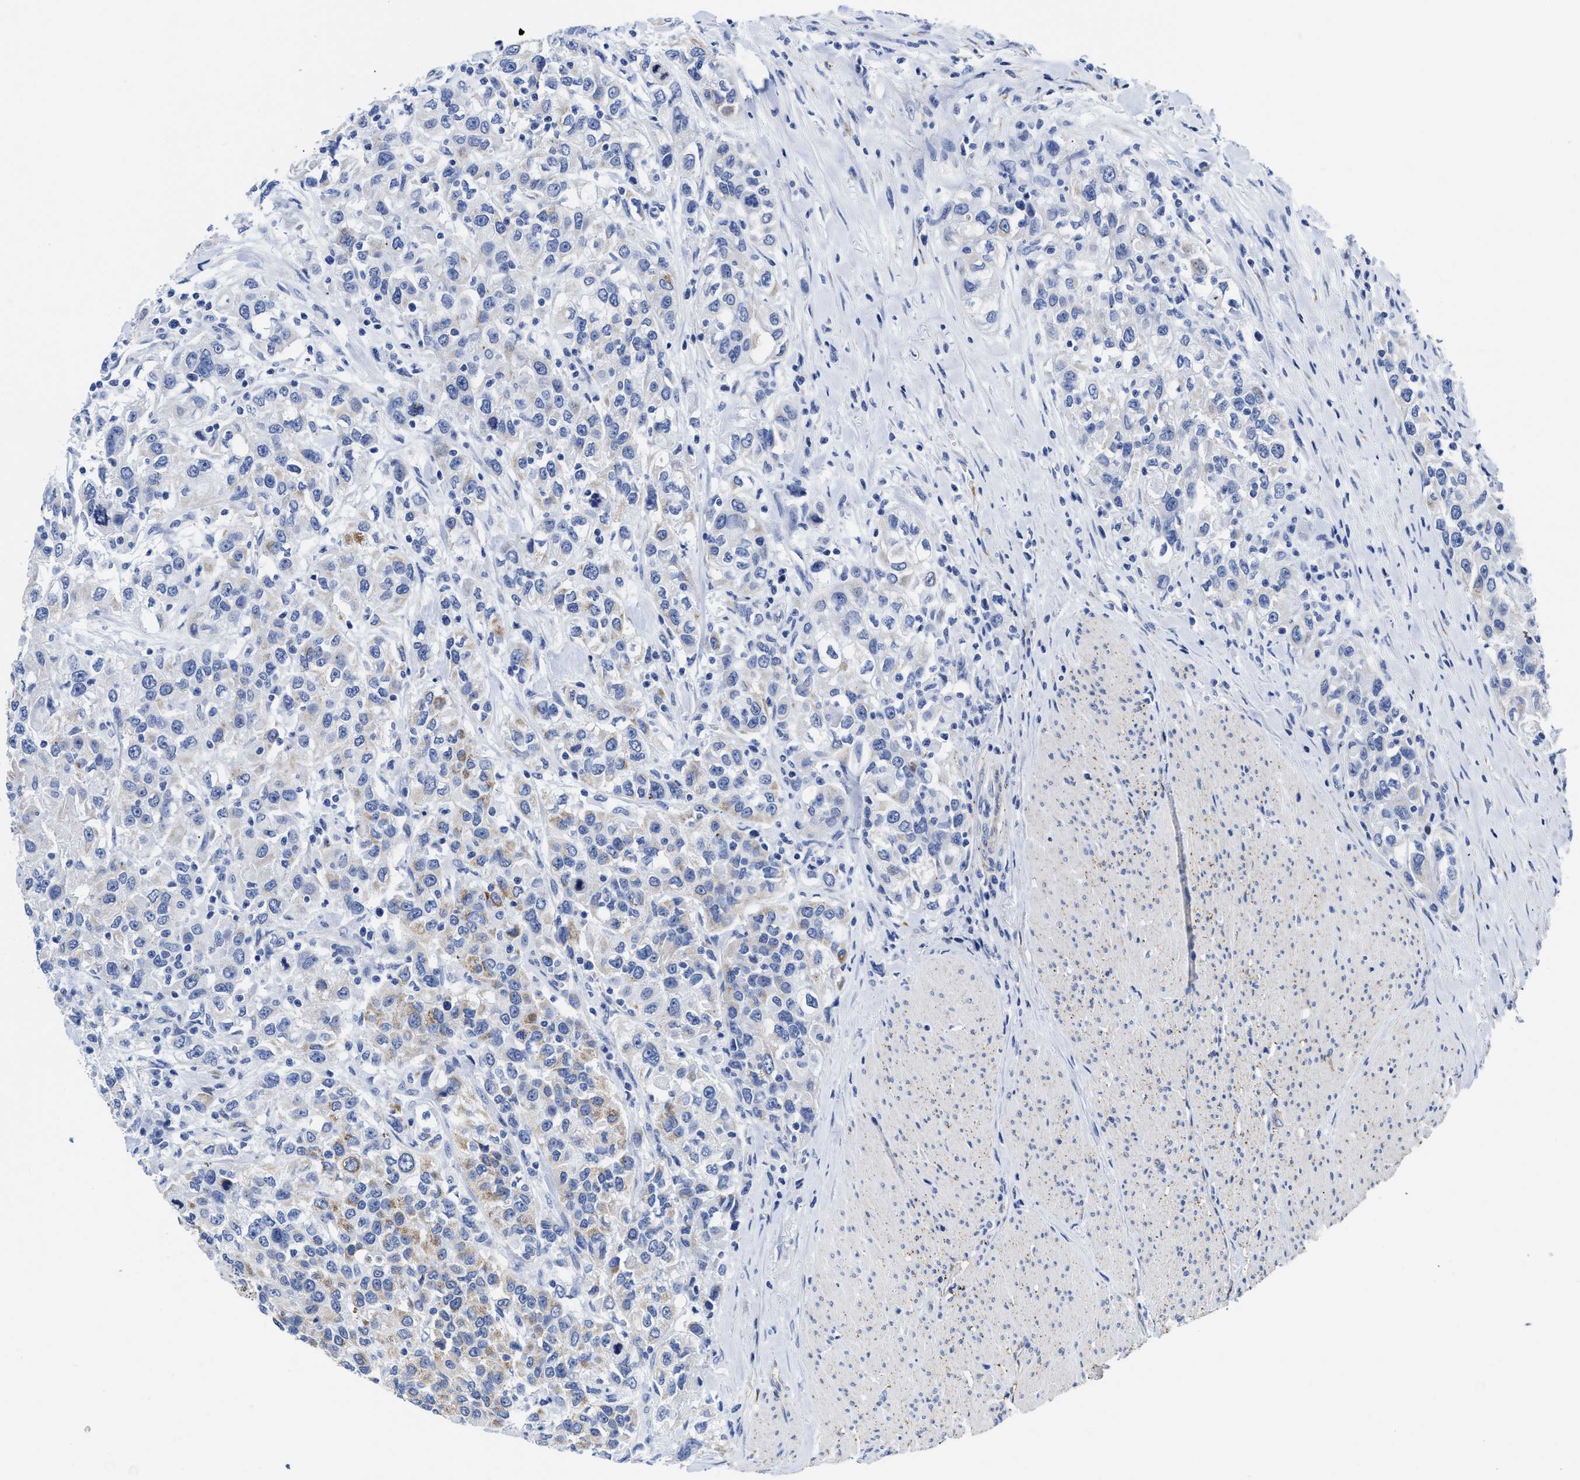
{"staining": {"intensity": "negative", "quantity": "none", "location": "none"}, "tissue": "urothelial cancer", "cell_type": "Tumor cells", "image_type": "cancer", "snomed": [{"axis": "morphology", "description": "Urothelial carcinoma, High grade"}, {"axis": "topography", "description": "Urinary bladder"}], "caption": "IHC of human urothelial cancer reveals no expression in tumor cells.", "gene": "KCNMB3", "patient": {"sex": "female", "age": 80}}